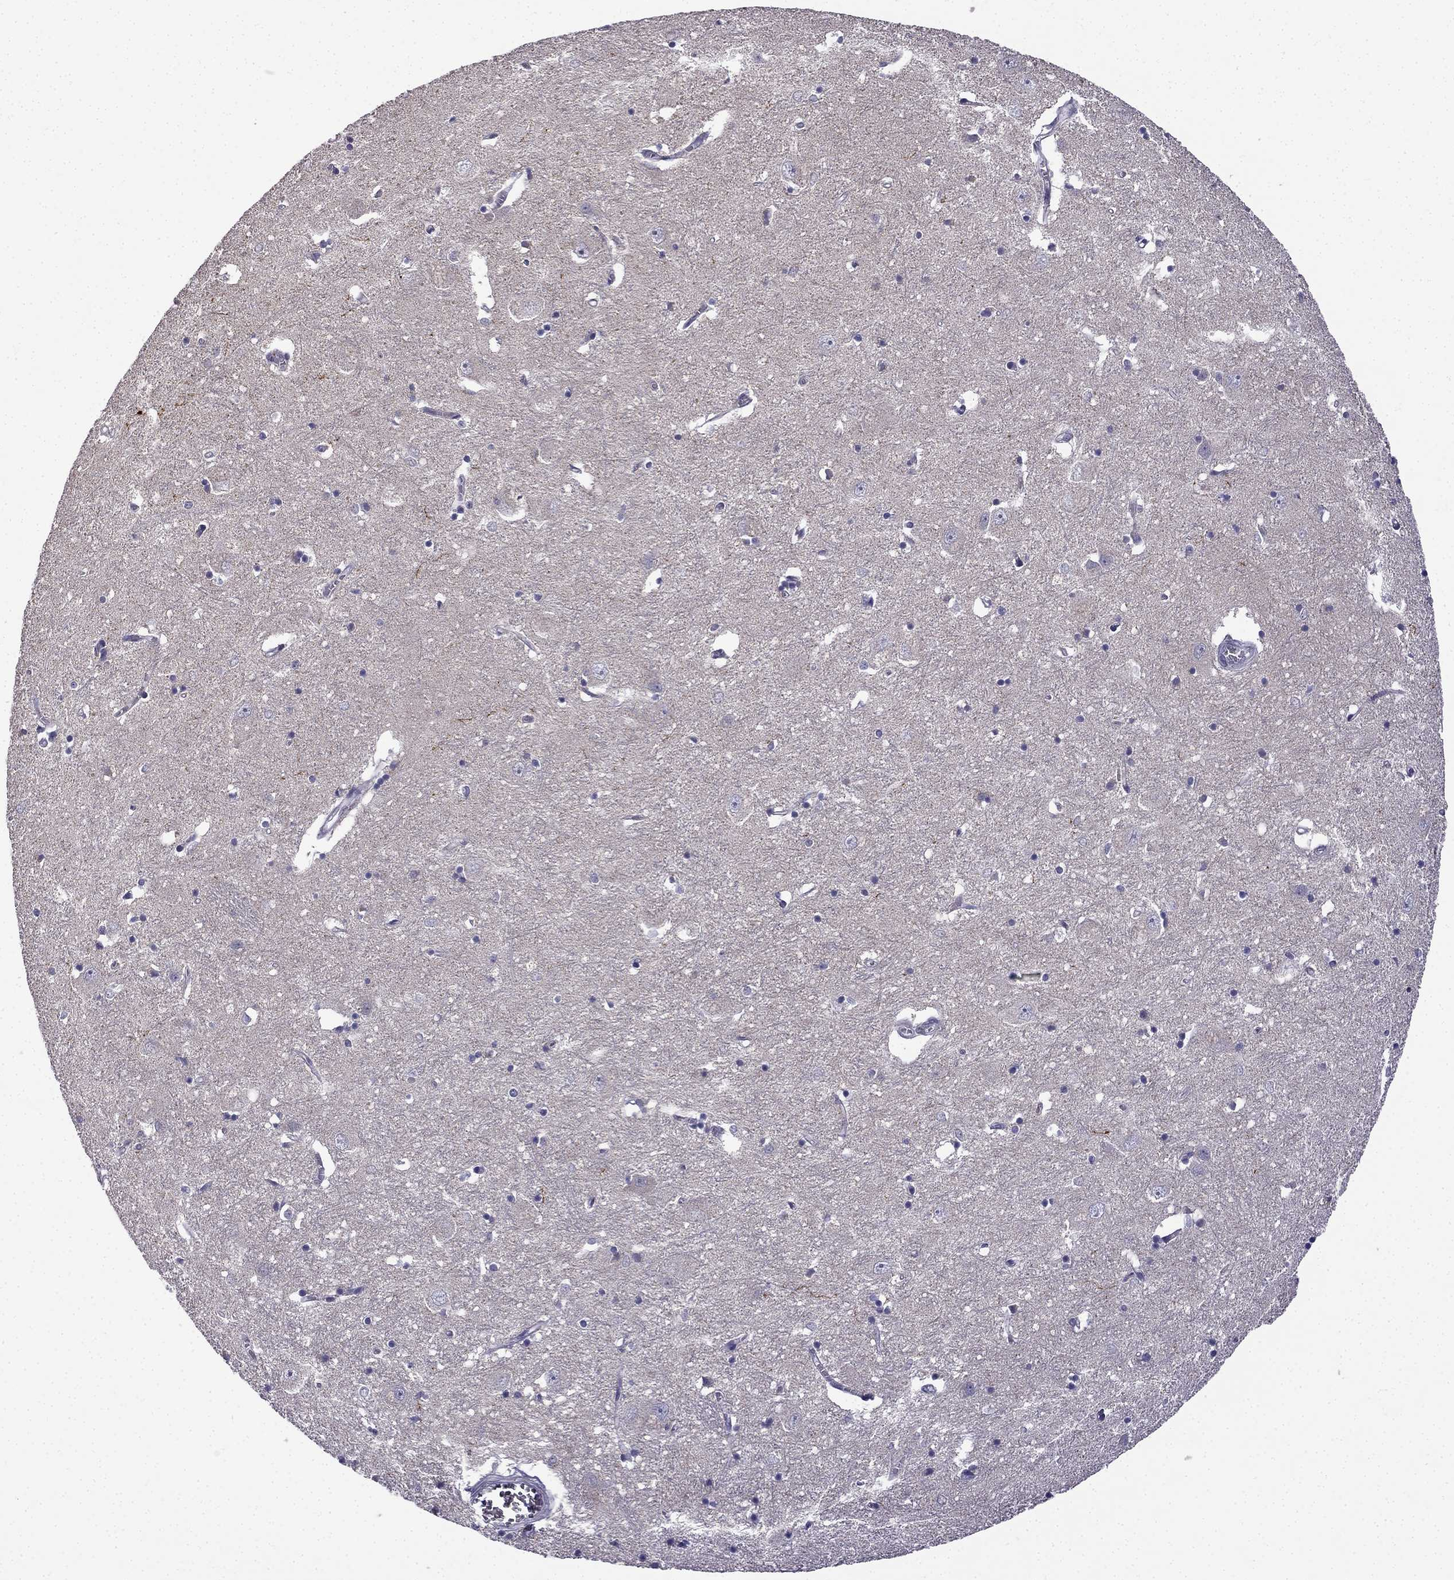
{"staining": {"intensity": "negative", "quantity": "none", "location": "none"}, "tissue": "caudate", "cell_type": "Glial cells", "image_type": "normal", "snomed": [{"axis": "morphology", "description": "Normal tissue, NOS"}, {"axis": "topography", "description": "Lateral ventricle wall"}], "caption": "DAB (3,3'-diaminobenzidine) immunohistochemical staining of unremarkable caudate reveals no significant staining in glial cells.", "gene": "SLC6A2", "patient": {"sex": "male", "age": 54}}